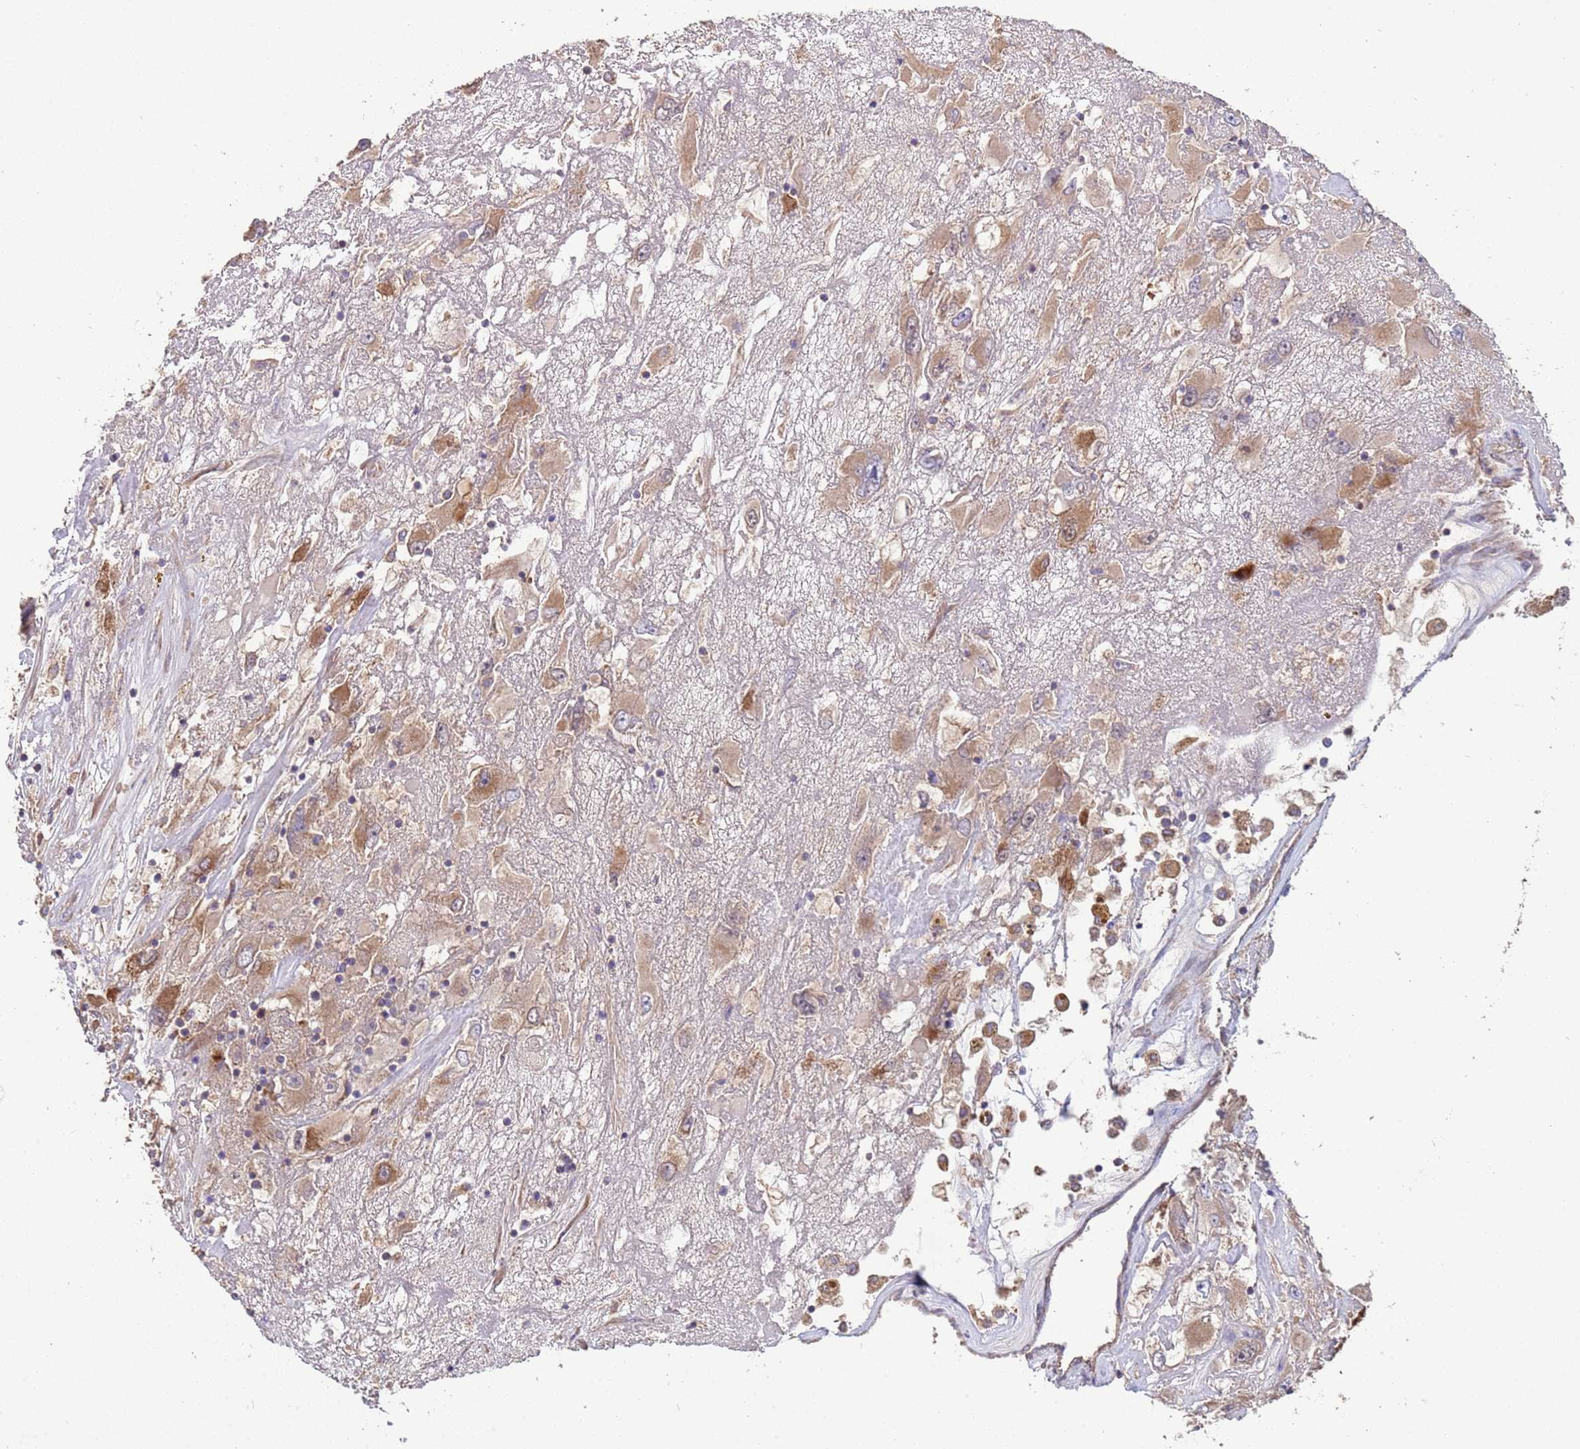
{"staining": {"intensity": "moderate", "quantity": ">75%", "location": "cytoplasmic/membranous"}, "tissue": "renal cancer", "cell_type": "Tumor cells", "image_type": "cancer", "snomed": [{"axis": "morphology", "description": "Adenocarcinoma, NOS"}, {"axis": "topography", "description": "Kidney"}], "caption": "Immunohistochemistry (IHC) staining of renal adenocarcinoma, which reveals medium levels of moderate cytoplasmic/membranous expression in about >75% of tumor cells indicating moderate cytoplasmic/membranous protein positivity. The staining was performed using DAB (3,3'-diaminobenzidine) (brown) for protein detection and nuclei were counterstained in hematoxylin (blue).", "gene": "EEF1AKMT1", "patient": {"sex": "female", "age": 52}}